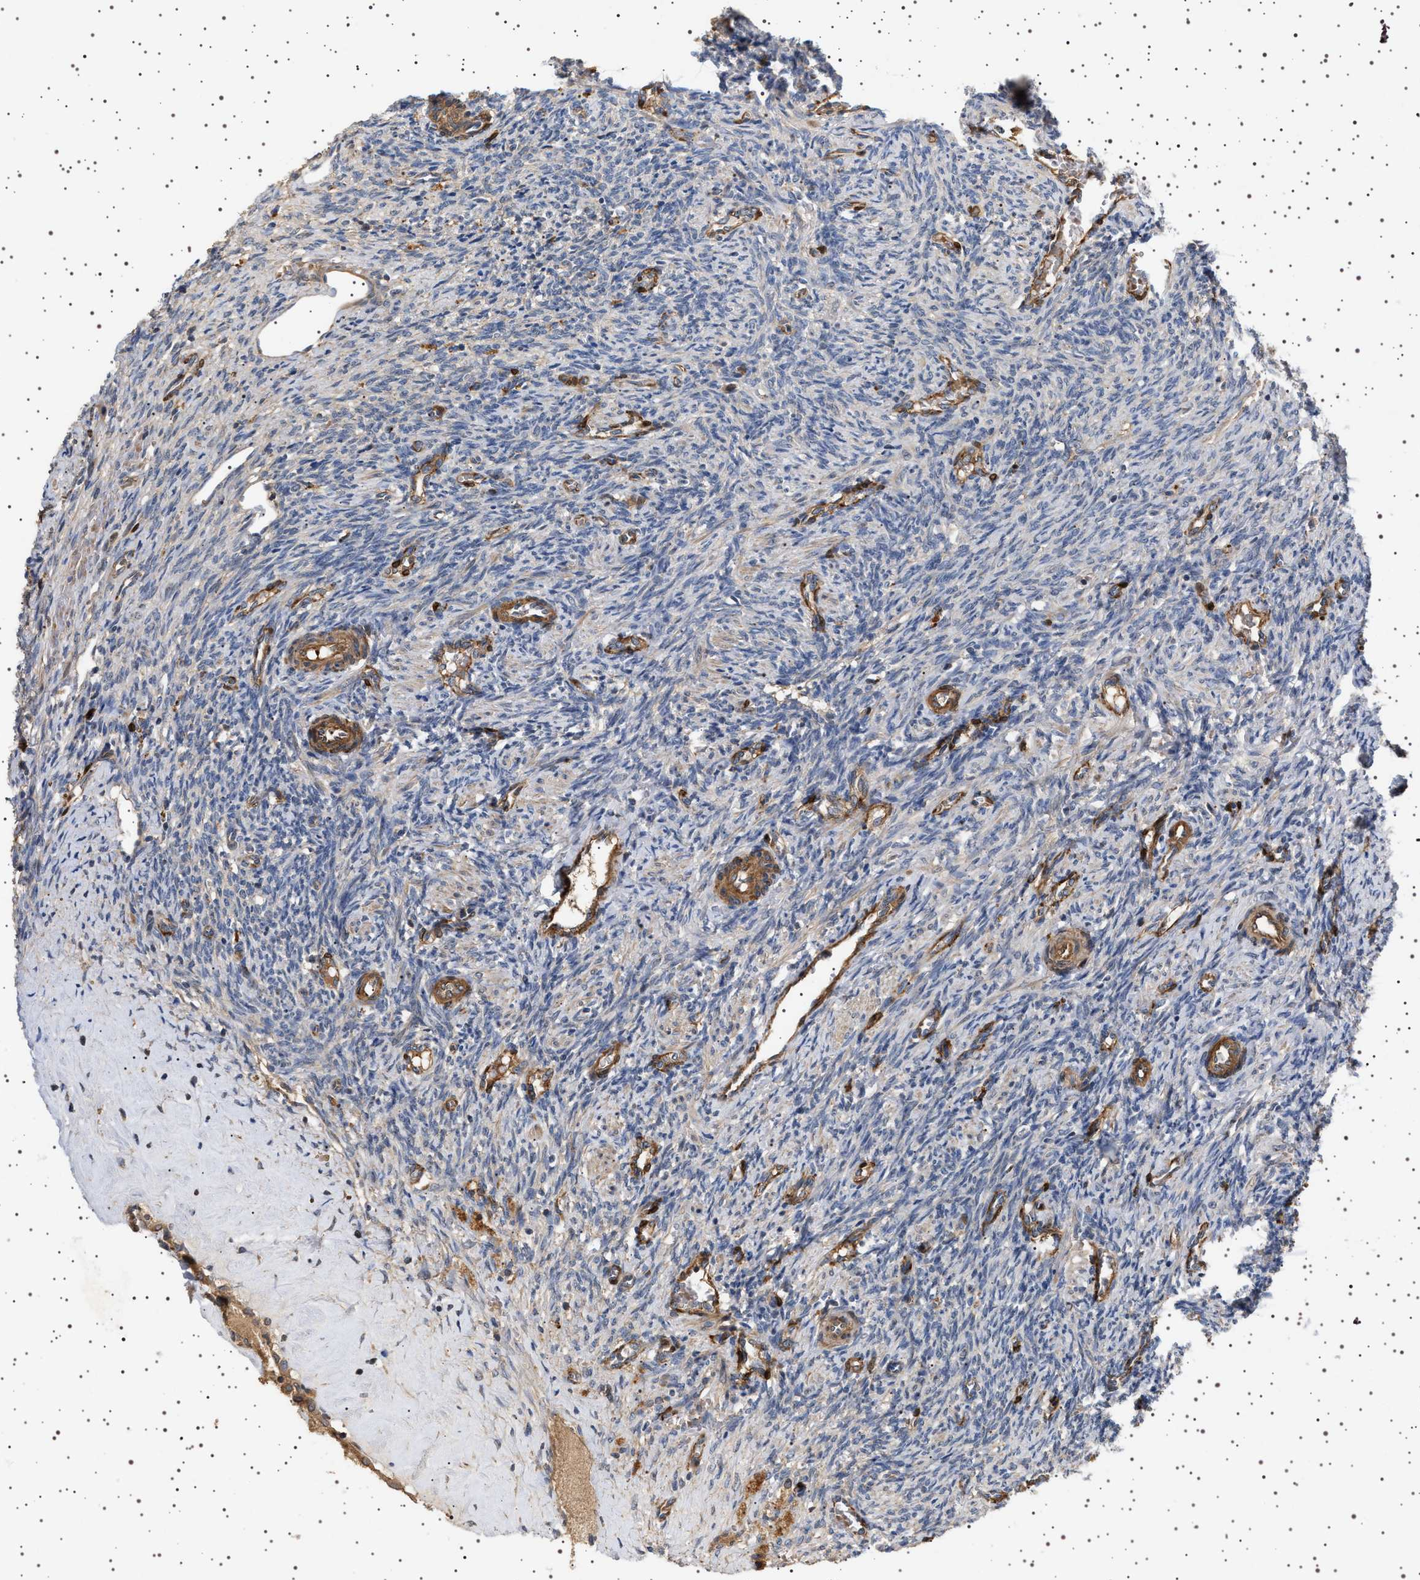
{"staining": {"intensity": "negative", "quantity": "none", "location": "none"}, "tissue": "ovary", "cell_type": "Ovarian stroma cells", "image_type": "normal", "snomed": [{"axis": "morphology", "description": "Normal tissue, NOS"}, {"axis": "topography", "description": "Ovary"}], "caption": "This is an immunohistochemistry (IHC) histopathology image of unremarkable human ovary. There is no staining in ovarian stroma cells.", "gene": "GUCY1B1", "patient": {"sex": "female", "age": 41}}